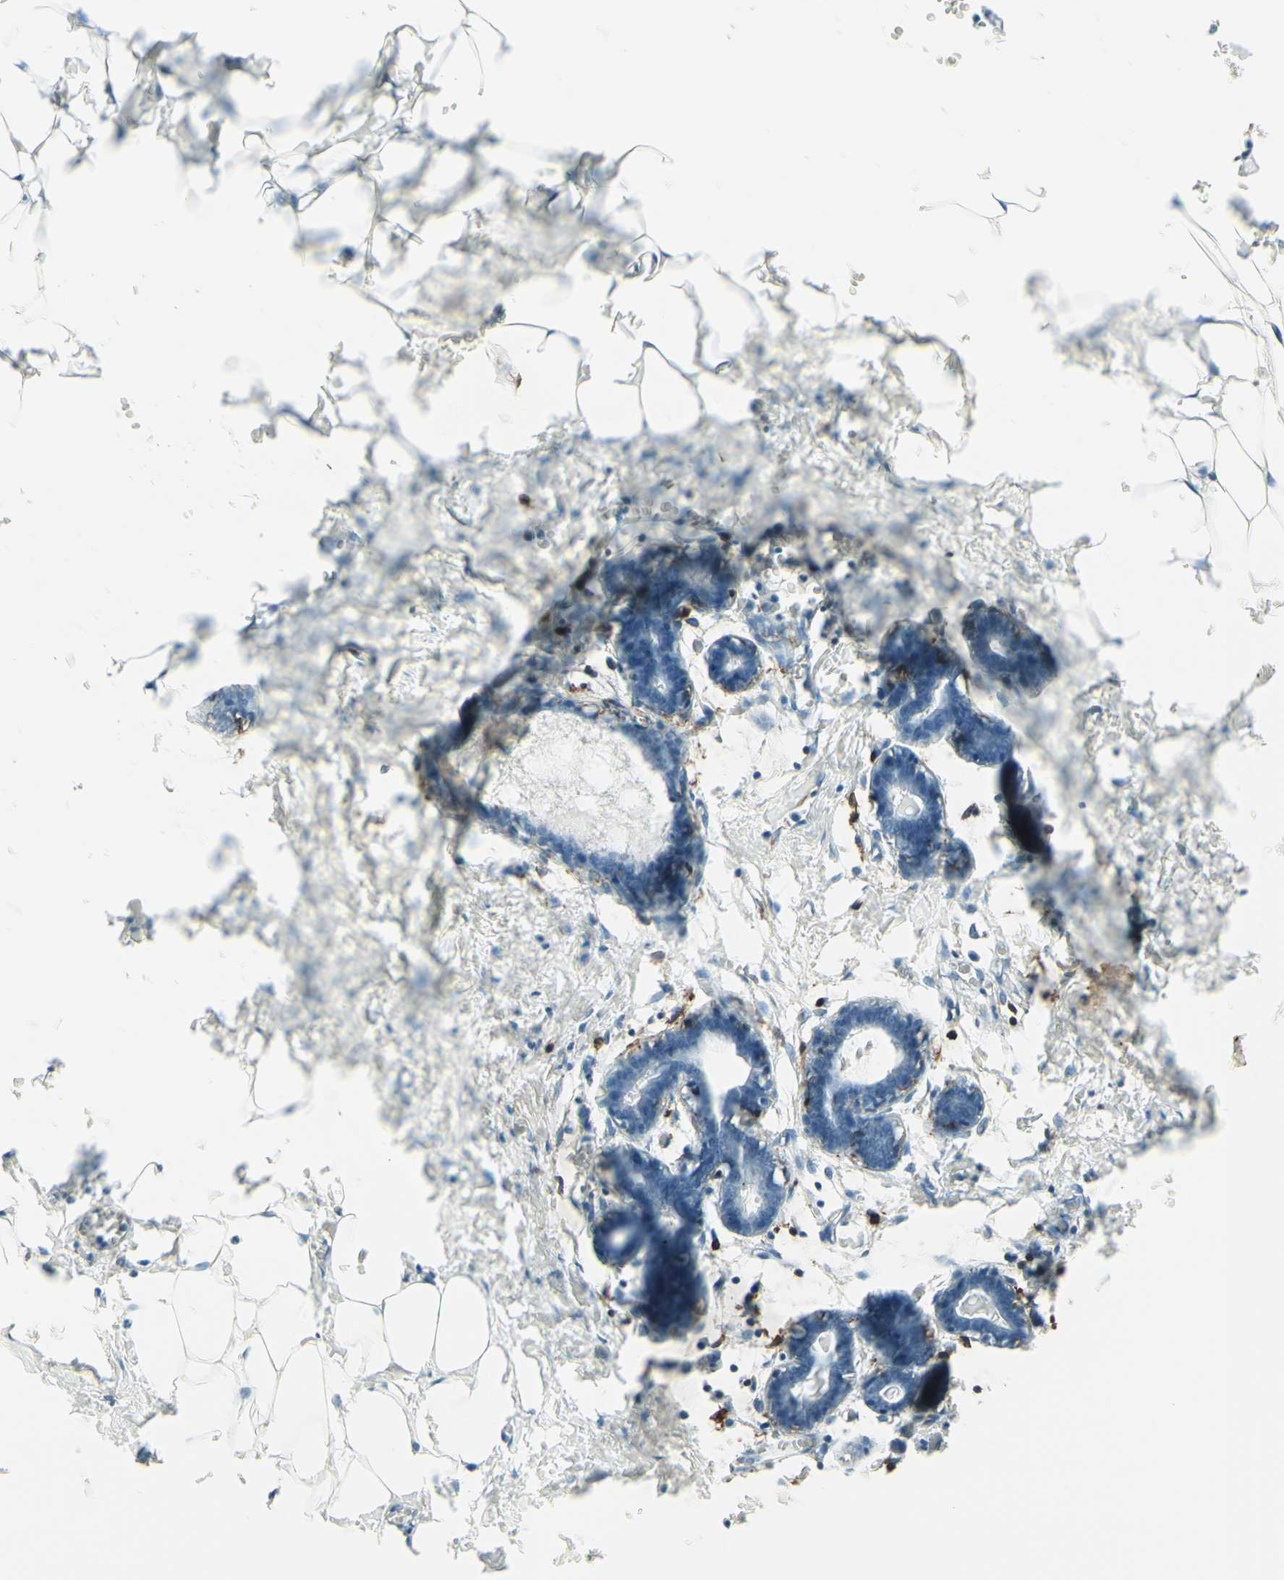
{"staining": {"intensity": "negative", "quantity": "none", "location": "none"}, "tissue": "breast", "cell_type": "Adipocytes", "image_type": "normal", "snomed": [{"axis": "morphology", "description": "Normal tissue, NOS"}, {"axis": "topography", "description": "Breast"}], "caption": "Photomicrograph shows no significant protein positivity in adipocytes of unremarkable breast.", "gene": "HLA", "patient": {"sex": "female", "age": 27}}